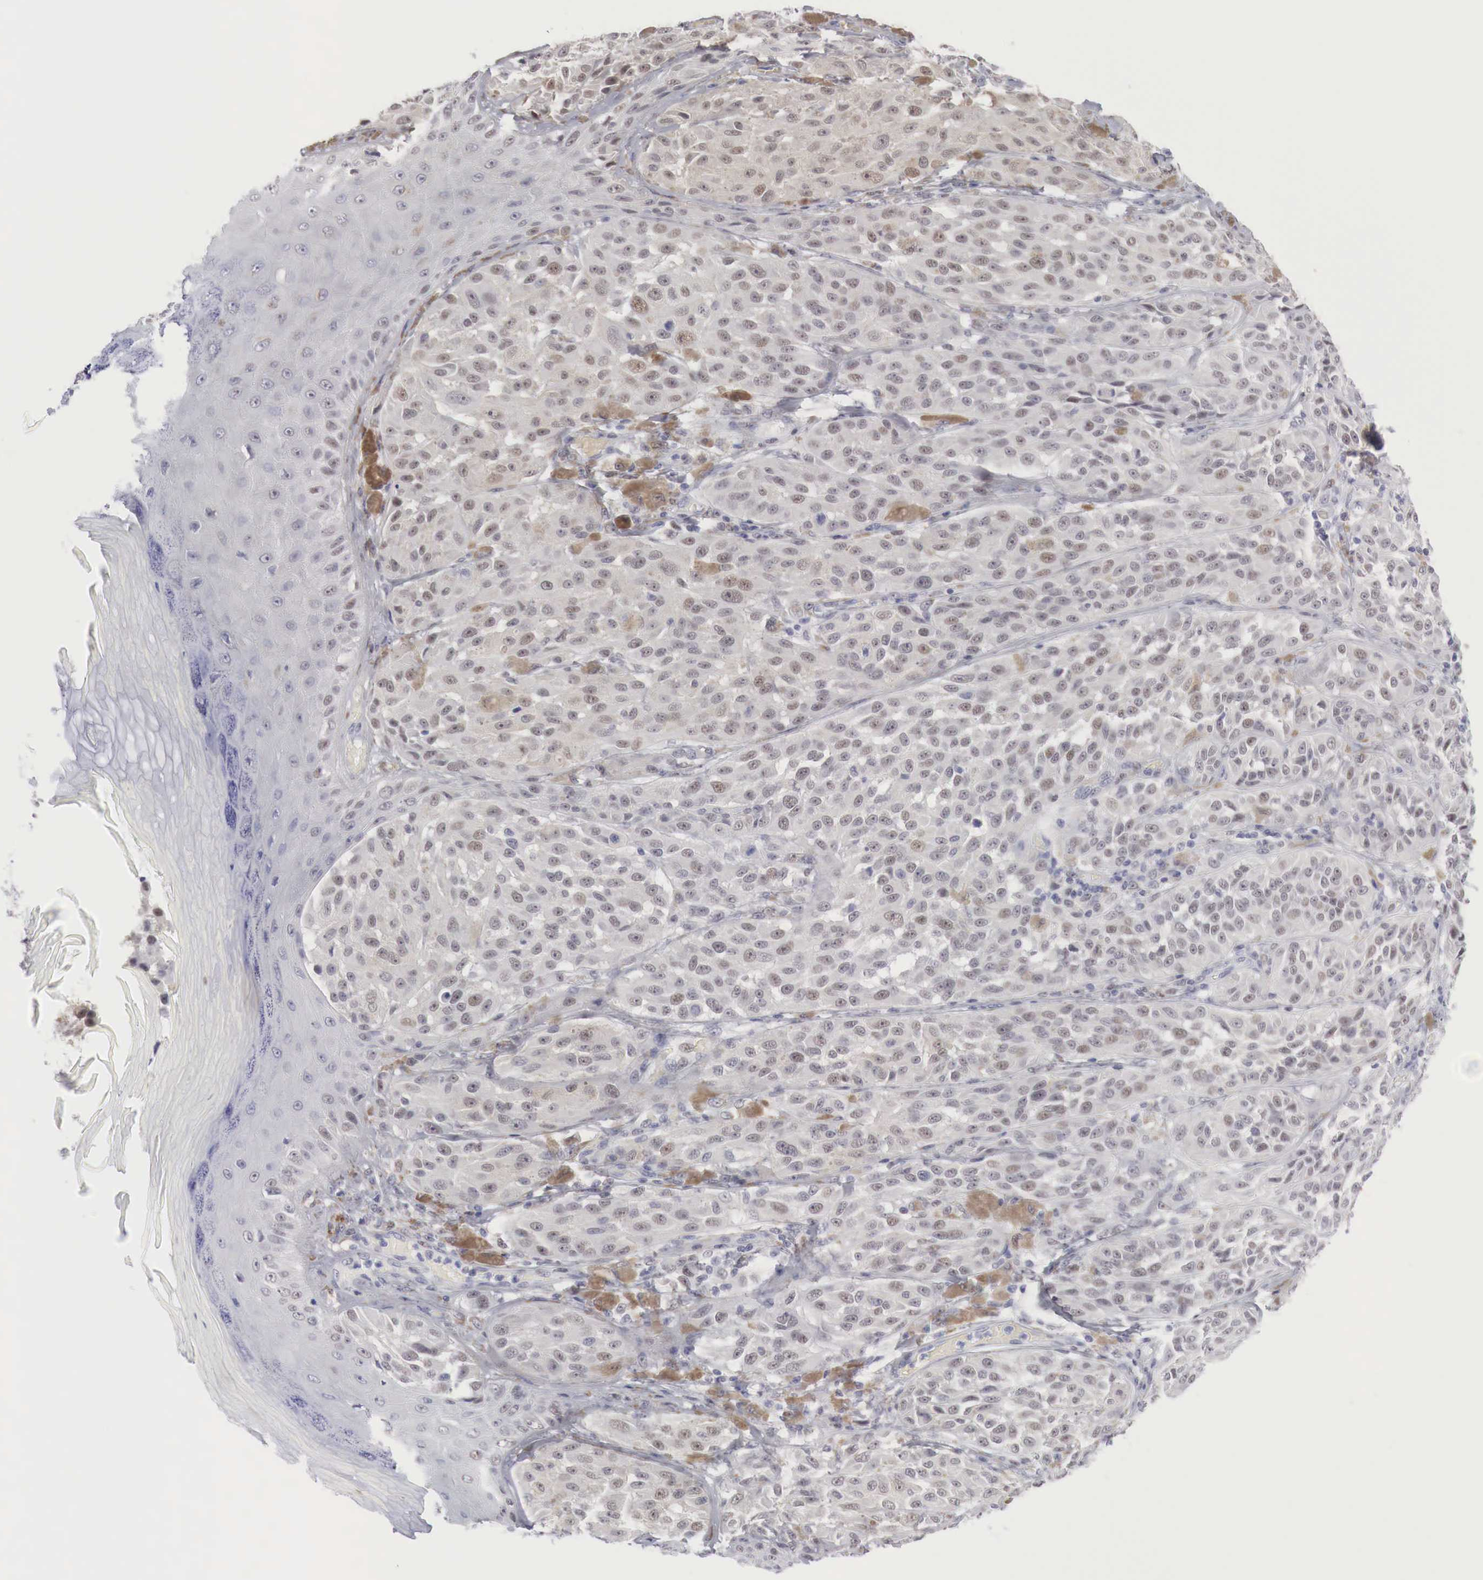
{"staining": {"intensity": "moderate", "quantity": "25%-75%", "location": "nuclear"}, "tissue": "melanoma", "cell_type": "Tumor cells", "image_type": "cancer", "snomed": [{"axis": "morphology", "description": "Malignant melanoma, NOS"}, {"axis": "topography", "description": "Skin"}], "caption": "A brown stain highlights moderate nuclear staining of a protein in melanoma tumor cells.", "gene": "FOXP2", "patient": {"sex": "male", "age": 44}}